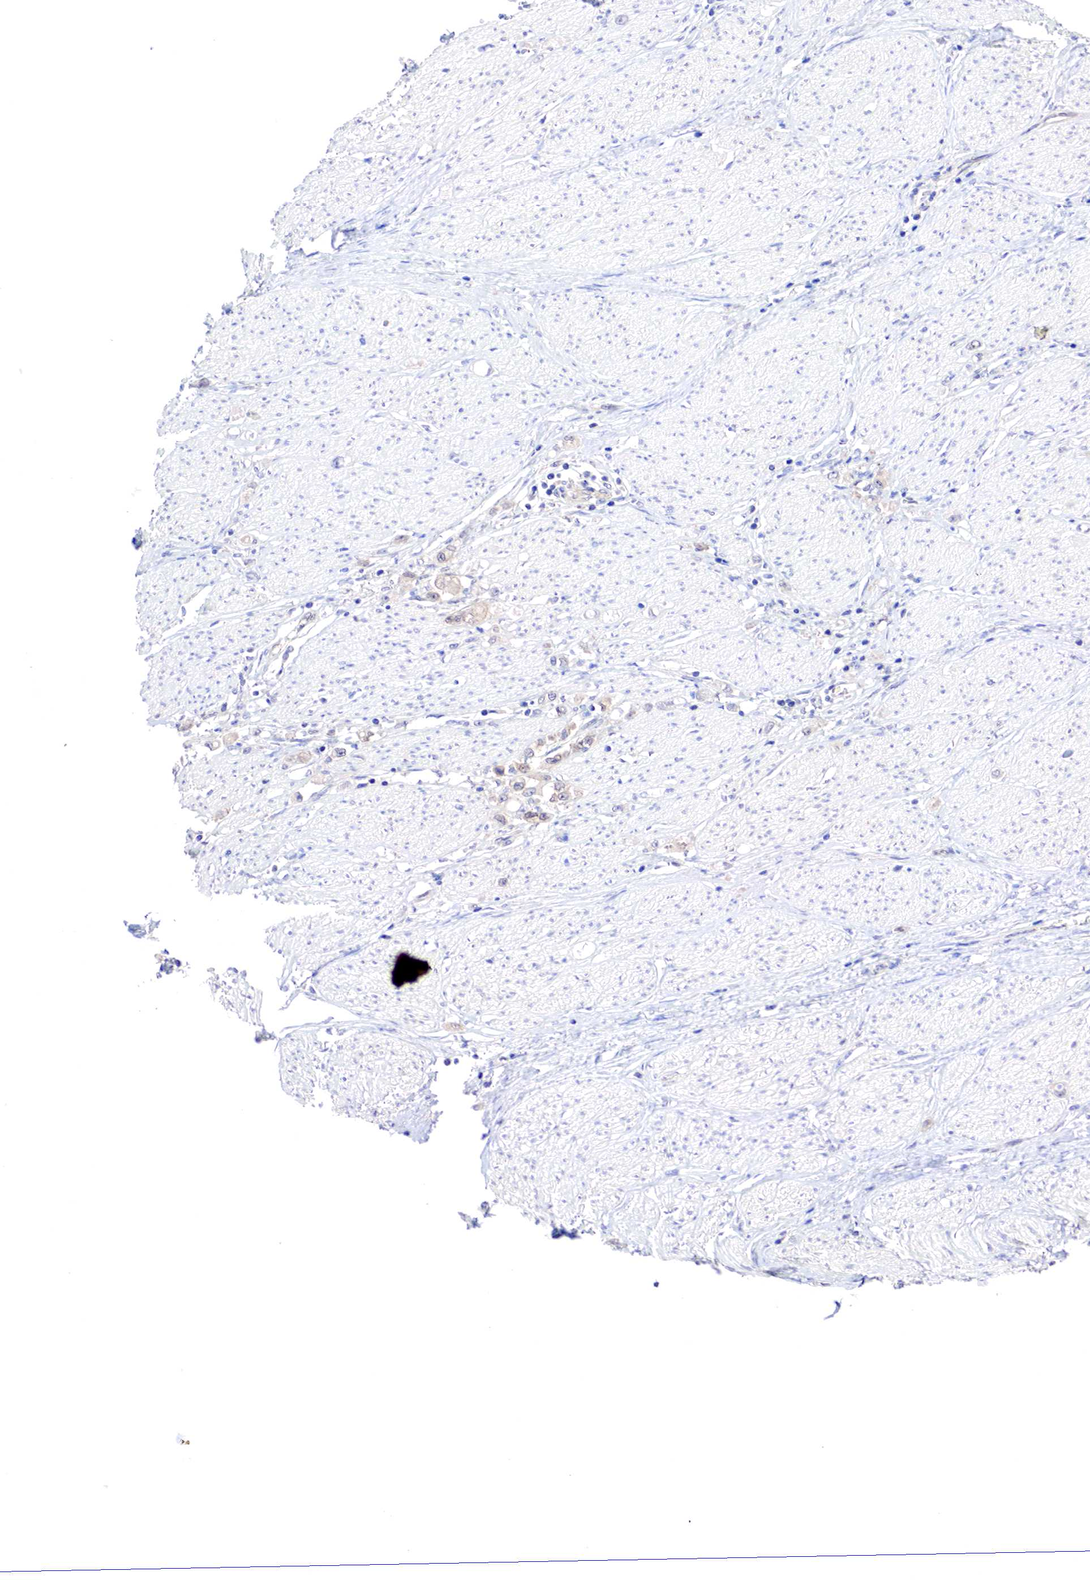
{"staining": {"intensity": "weak", "quantity": "25%-75%", "location": "cytoplasmic/membranous,nuclear"}, "tissue": "stomach cancer", "cell_type": "Tumor cells", "image_type": "cancer", "snomed": [{"axis": "morphology", "description": "Adenocarcinoma, NOS"}, {"axis": "topography", "description": "Stomach"}], "caption": "Immunohistochemistry of stomach adenocarcinoma reveals low levels of weak cytoplasmic/membranous and nuclear staining in about 25%-75% of tumor cells.", "gene": "PABIR2", "patient": {"sex": "male", "age": 72}}